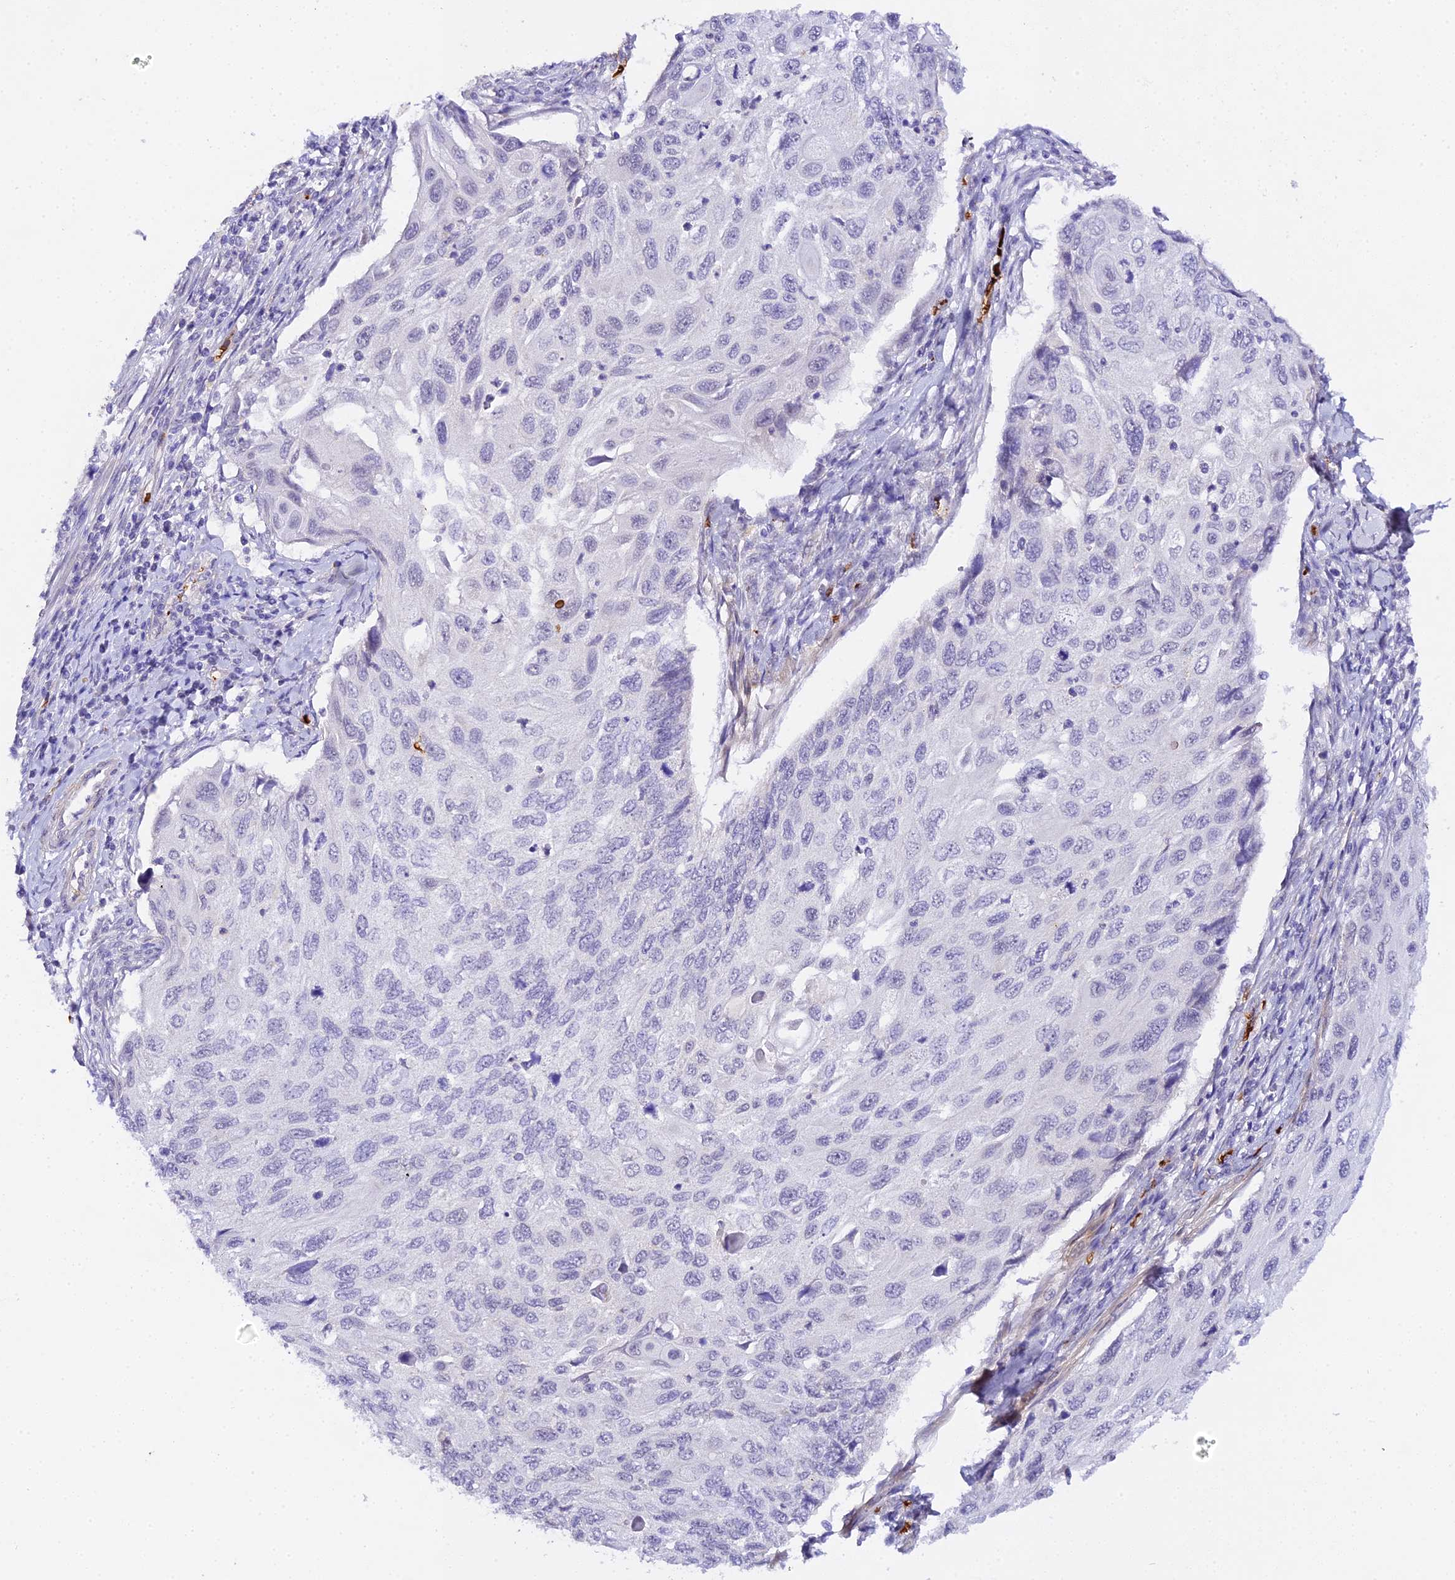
{"staining": {"intensity": "negative", "quantity": "none", "location": "none"}, "tissue": "cervical cancer", "cell_type": "Tumor cells", "image_type": "cancer", "snomed": [{"axis": "morphology", "description": "Squamous cell carcinoma, NOS"}, {"axis": "topography", "description": "Cervix"}], "caption": "Immunohistochemical staining of cervical squamous cell carcinoma demonstrates no significant positivity in tumor cells.", "gene": "CFAP45", "patient": {"sex": "female", "age": 70}}